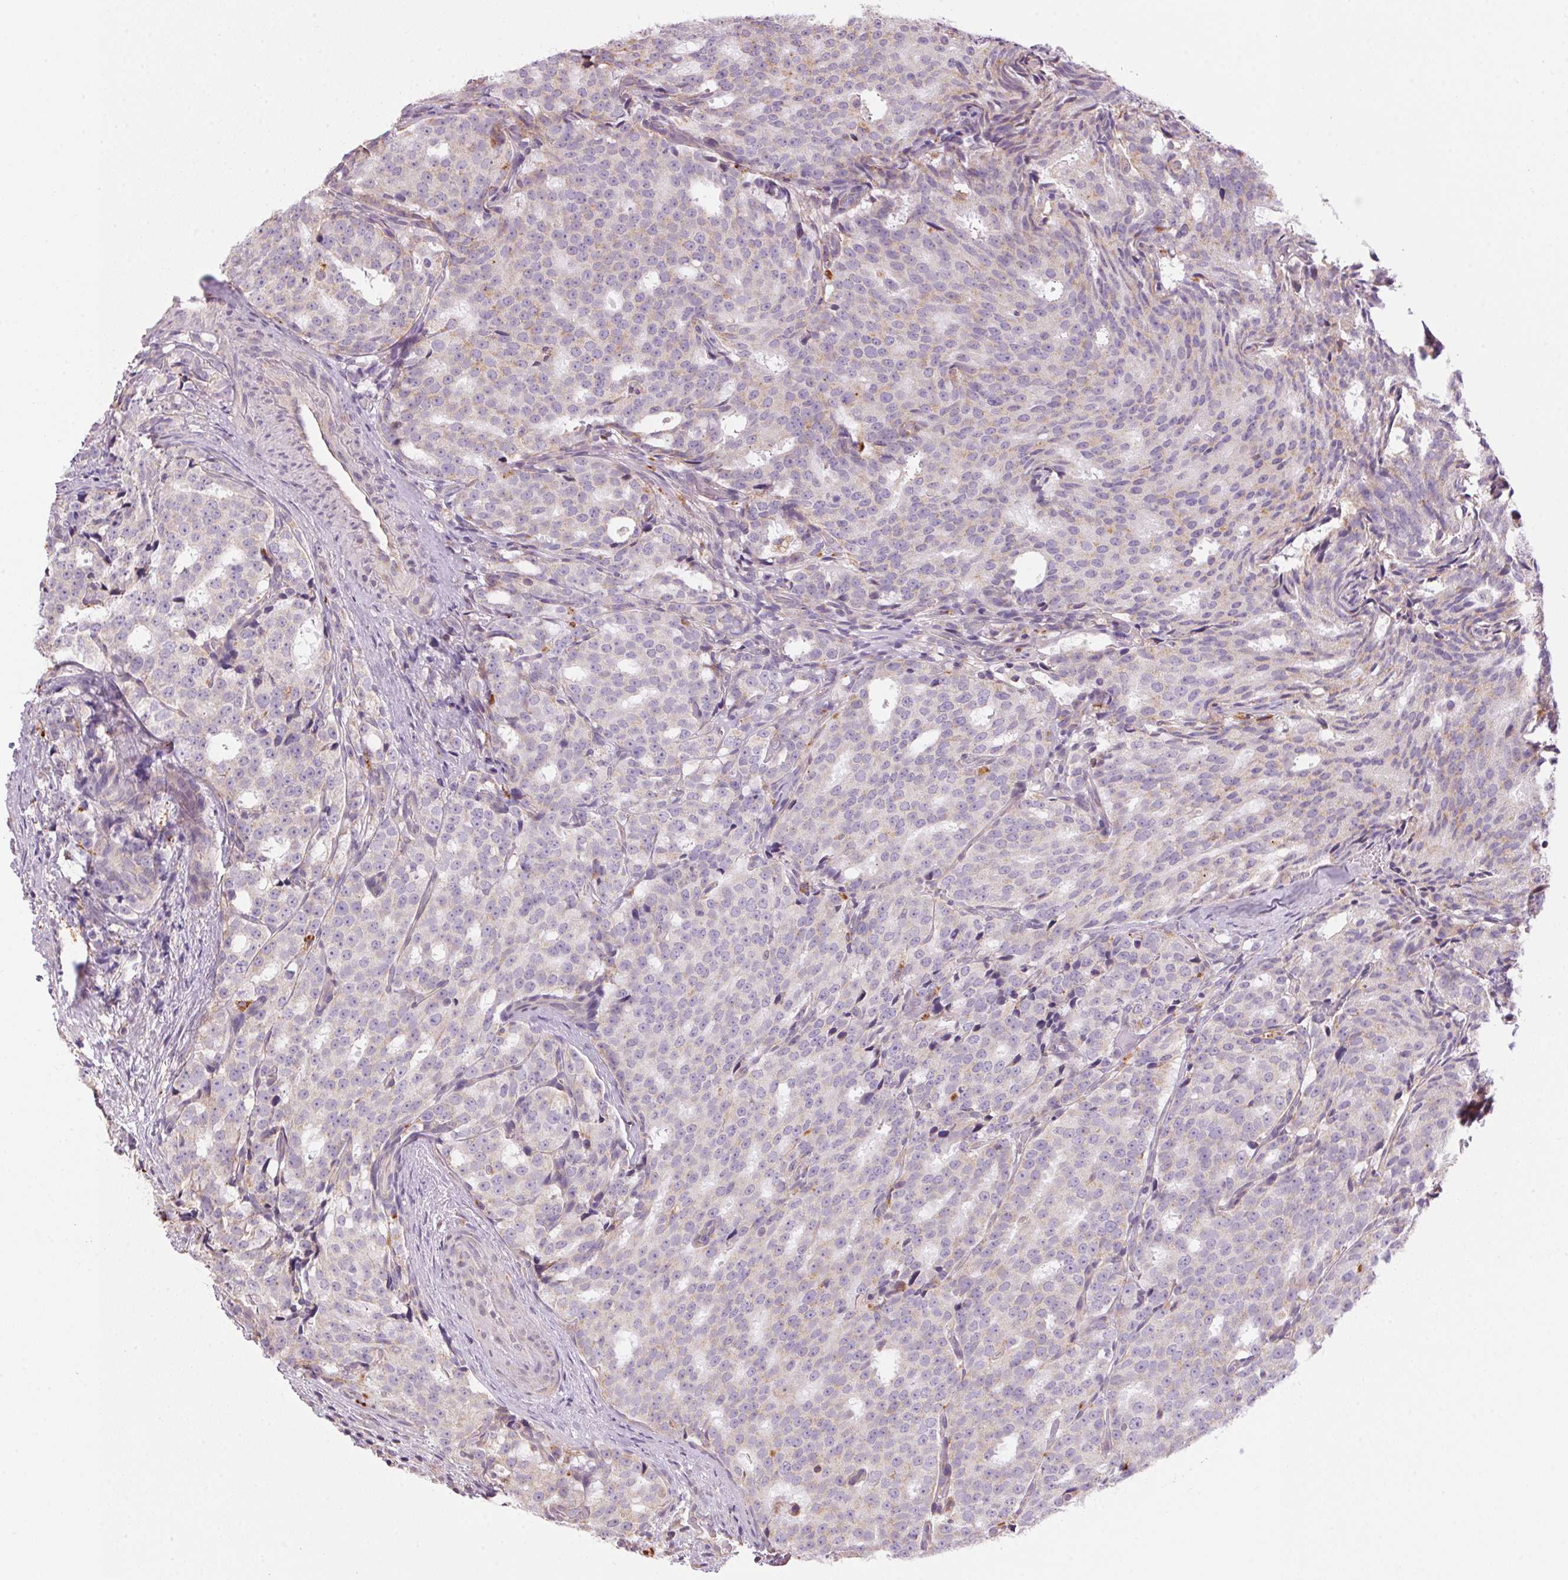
{"staining": {"intensity": "weak", "quantity": "<25%", "location": "cytoplasmic/membranous"}, "tissue": "prostate cancer", "cell_type": "Tumor cells", "image_type": "cancer", "snomed": [{"axis": "morphology", "description": "Adenocarcinoma, High grade"}, {"axis": "topography", "description": "Prostate"}], "caption": "The photomicrograph reveals no staining of tumor cells in prostate cancer (high-grade adenocarcinoma).", "gene": "ADH5", "patient": {"sex": "male", "age": 53}}